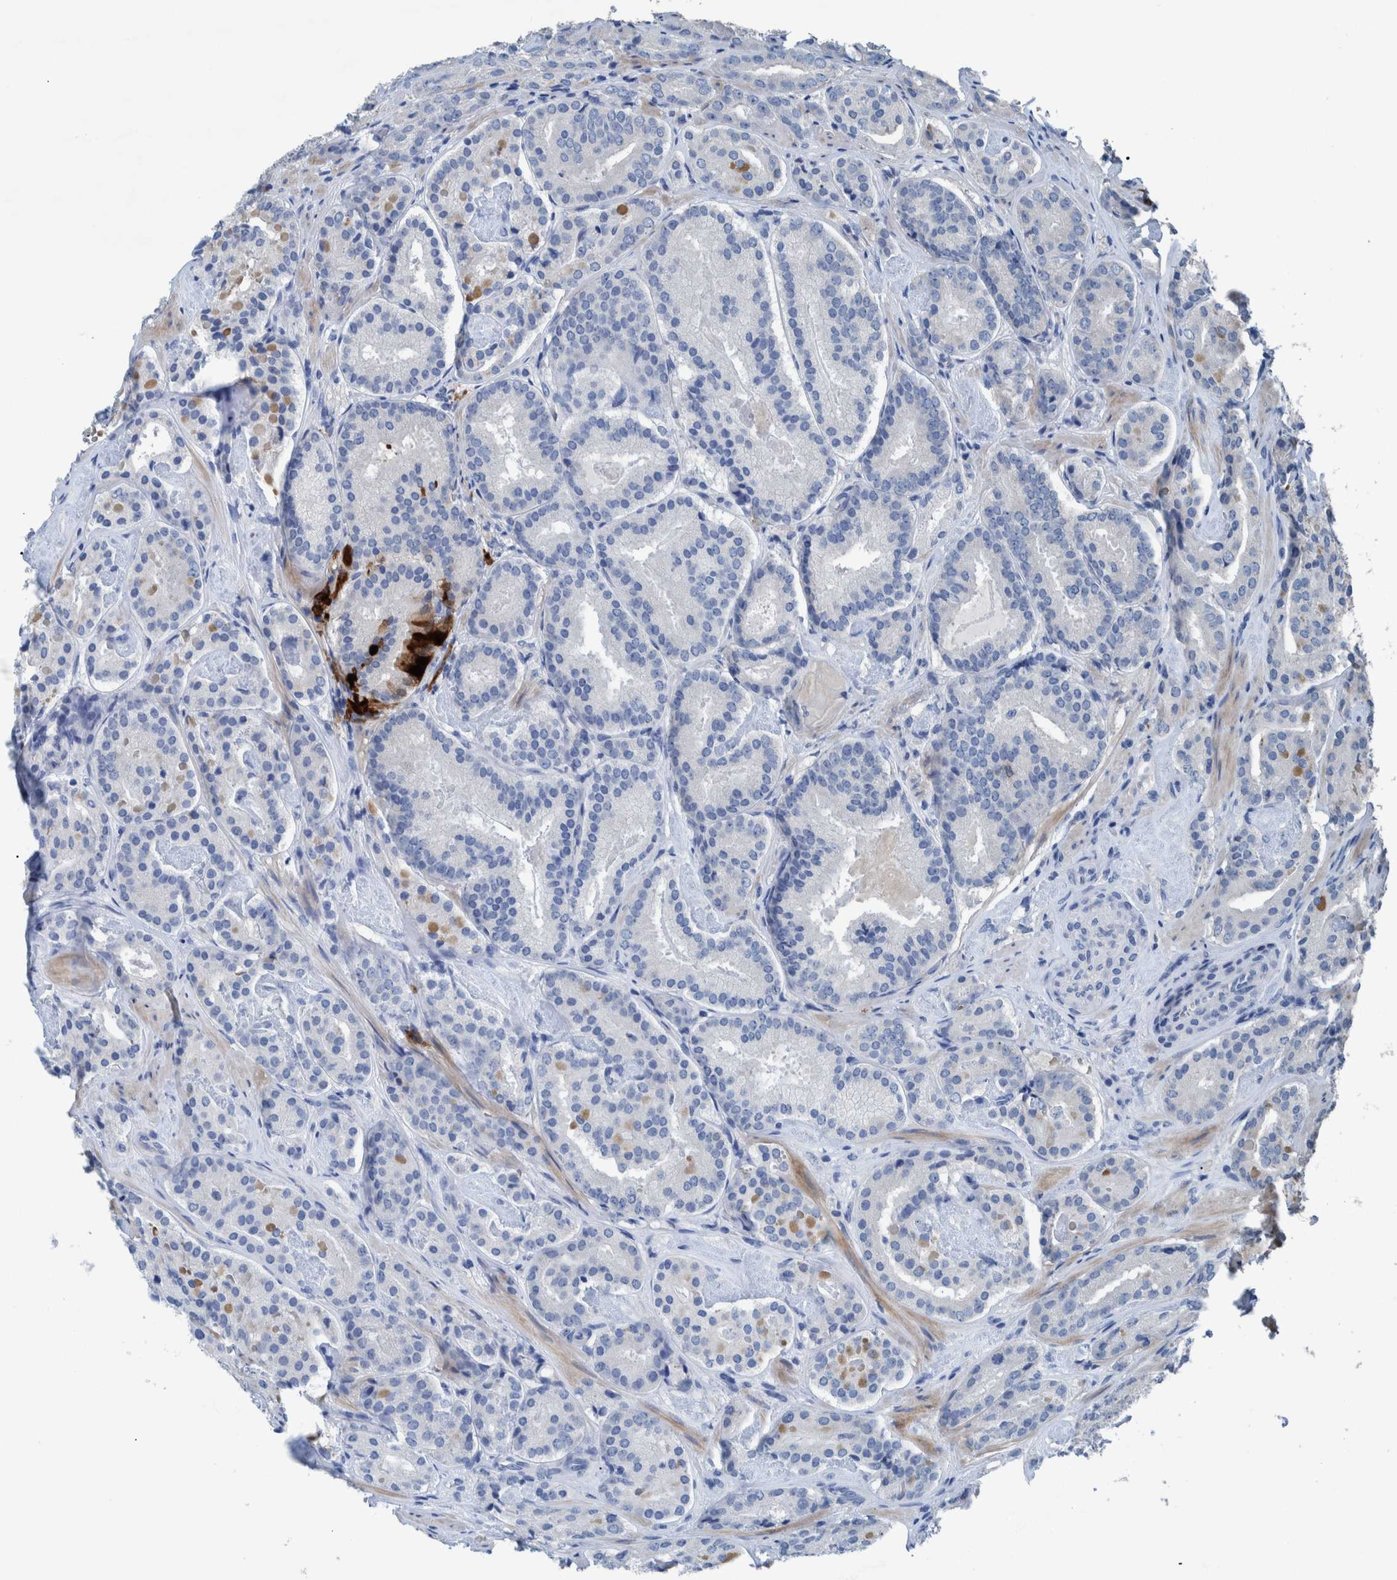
{"staining": {"intensity": "strong", "quantity": "<25%", "location": "cytoplasmic/membranous,nuclear"}, "tissue": "prostate cancer", "cell_type": "Tumor cells", "image_type": "cancer", "snomed": [{"axis": "morphology", "description": "Adenocarcinoma, Low grade"}, {"axis": "topography", "description": "Prostate"}], "caption": "The immunohistochemical stain labels strong cytoplasmic/membranous and nuclear staining in tumor cells of prostate cancer tissue.", "gene": "IDO1", "patient": {"sex": "male", "age": 69}}